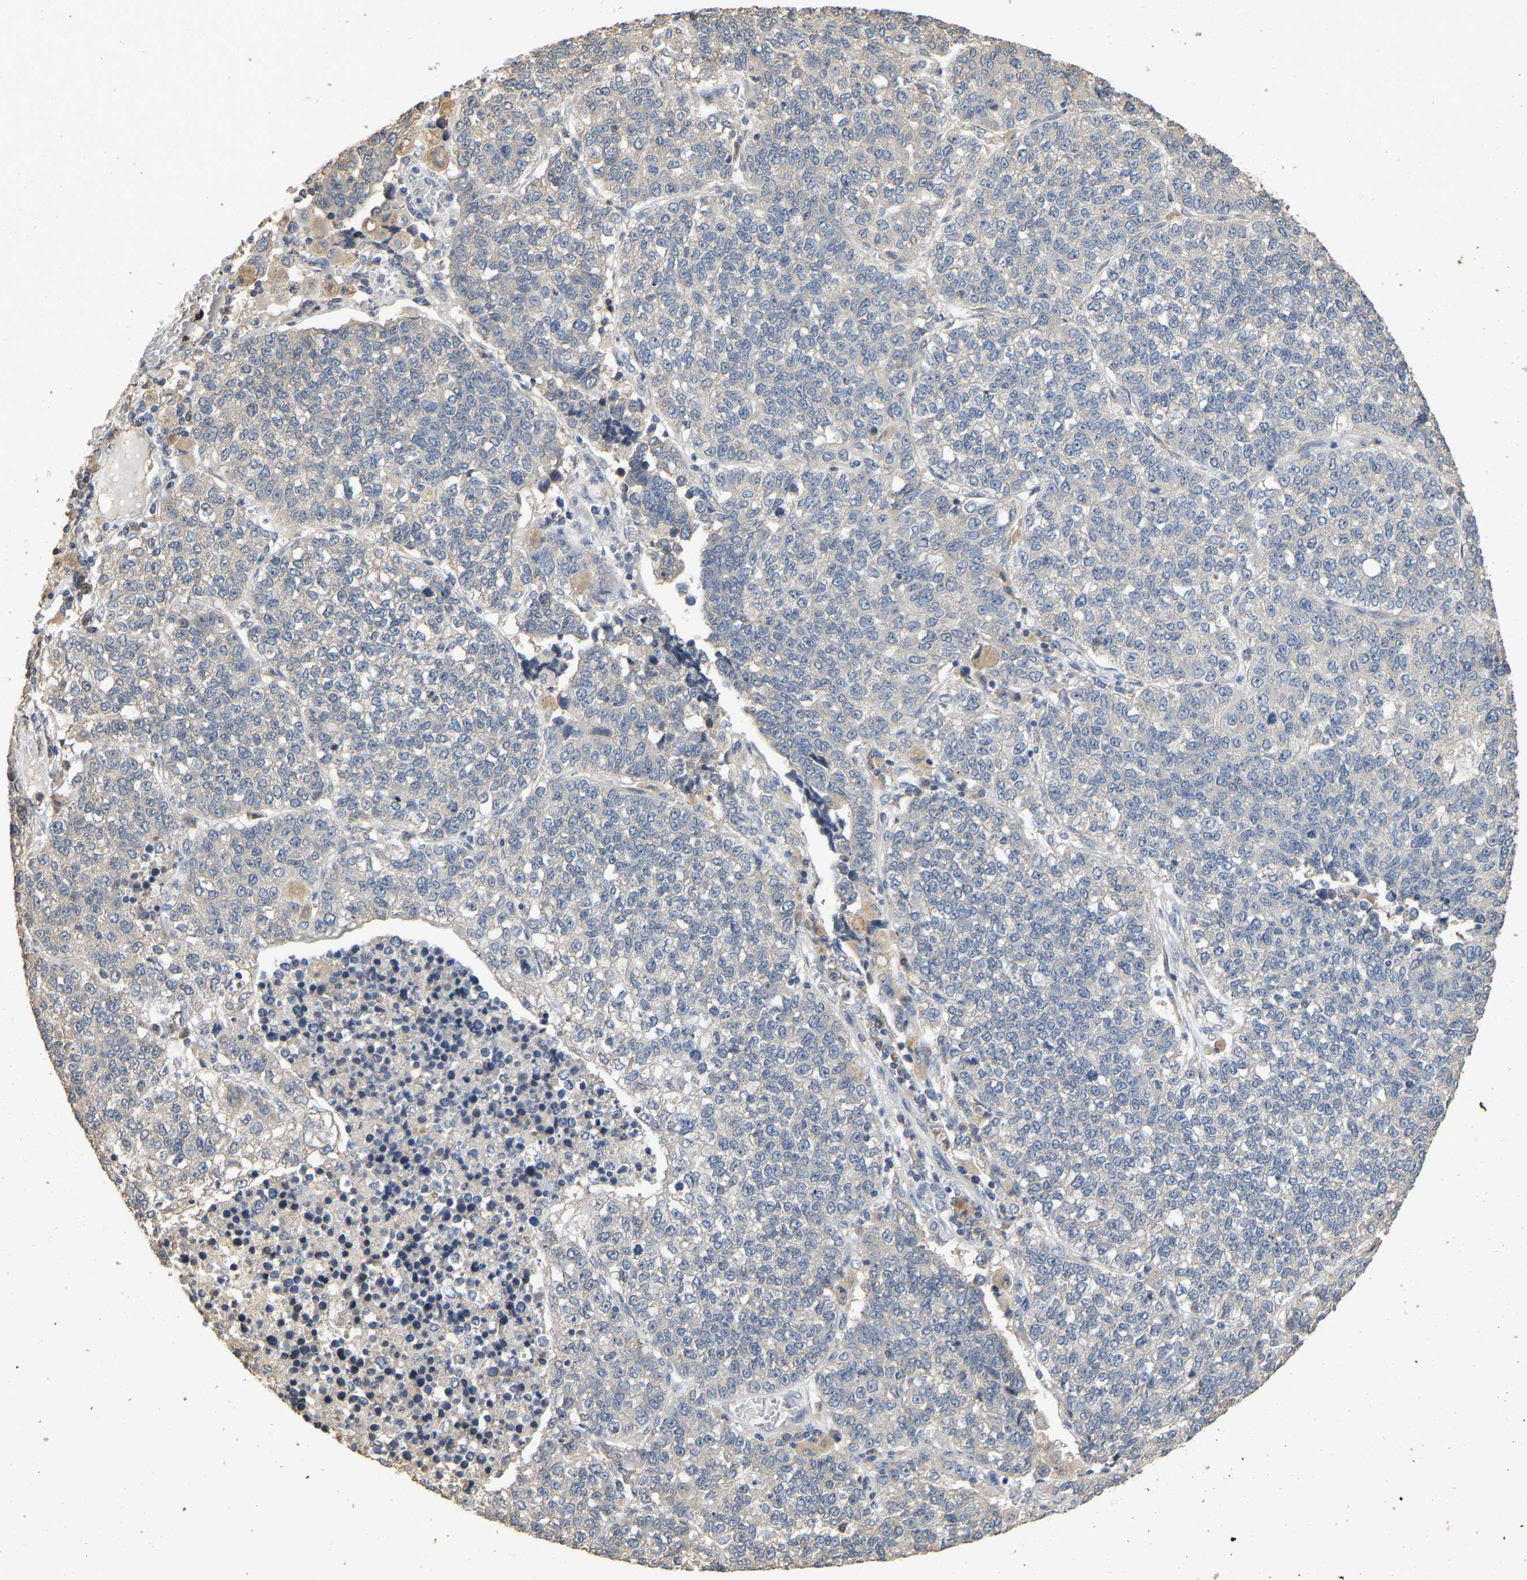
{"staining": {"intensity": "negative", "quantity": "none", "location": "none"}, "tissue": "lung cancer", "cell_type": "Tumor cells", "image_type": "cancer", "snomed": [{"axis": "morphology", "description": "Adenocarcinoma, NOS"}, {"axis": "topography", "description": "Lung"}], "caption": "Immunohistochemical staining of human lung cancer (adenocarcinoma) shows no significant staining in tumor cells.", "gene": "NCS1", "patient": {"sex": "male", "age": 49}}